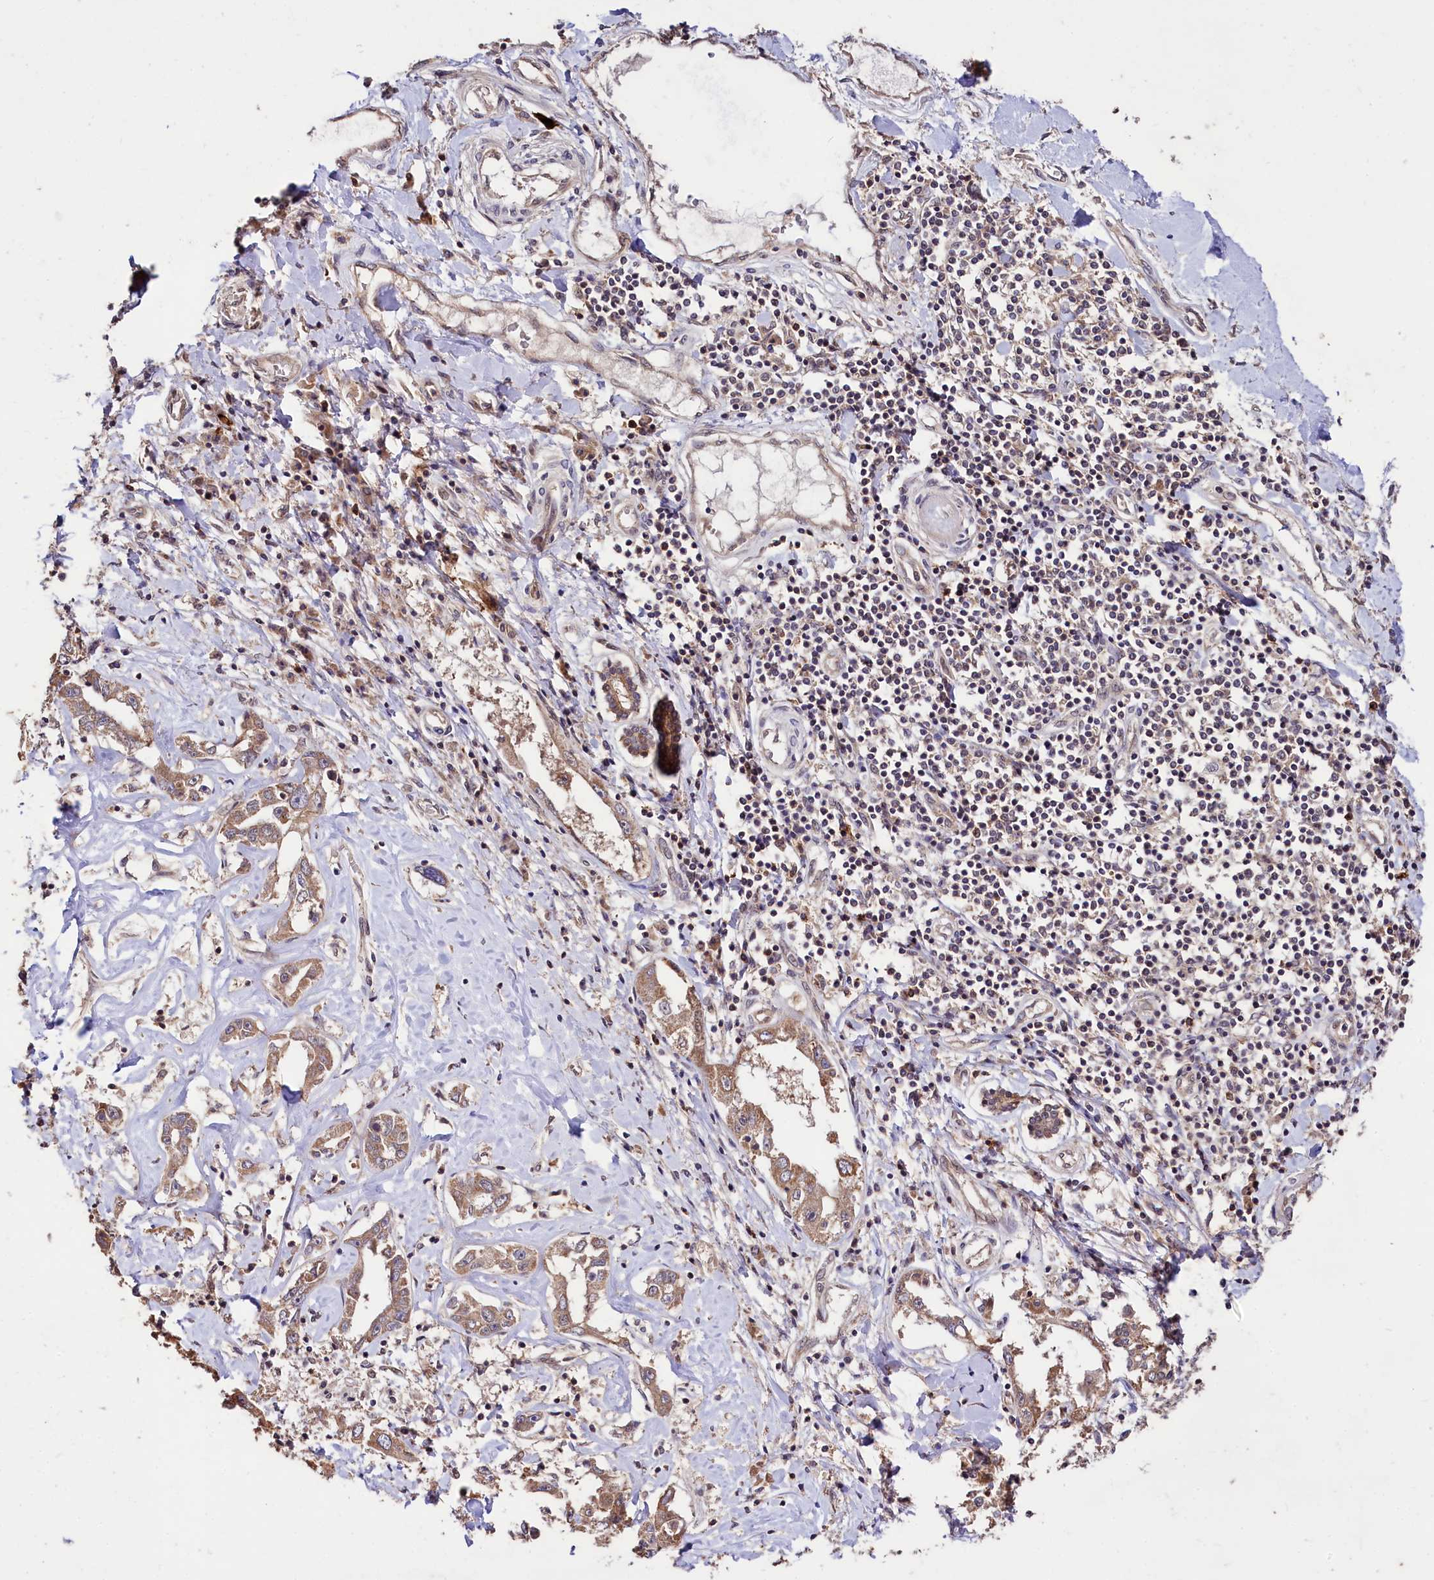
{"staining": {"intensity": "weak", "quantity": ">75%", "location": "cytoplasmic/membranous"}, "tissue": "liver cancer", "cell_type": "Tumor cells", "image_type": "cancer", "snomed": [{"axis": "morphology", "description": "Cholangiocarcinoma"}, {"axis": "topography", "description": "Liver"}], "caption": "Immunohistochemistry (DAB) staining of human liver cancer exhibits weak cytoplasmic/membranous protein positivity in about >75% of tumor cells.", "gene": "KLRB1", "patient": {"sex": "male", "age": 59}}